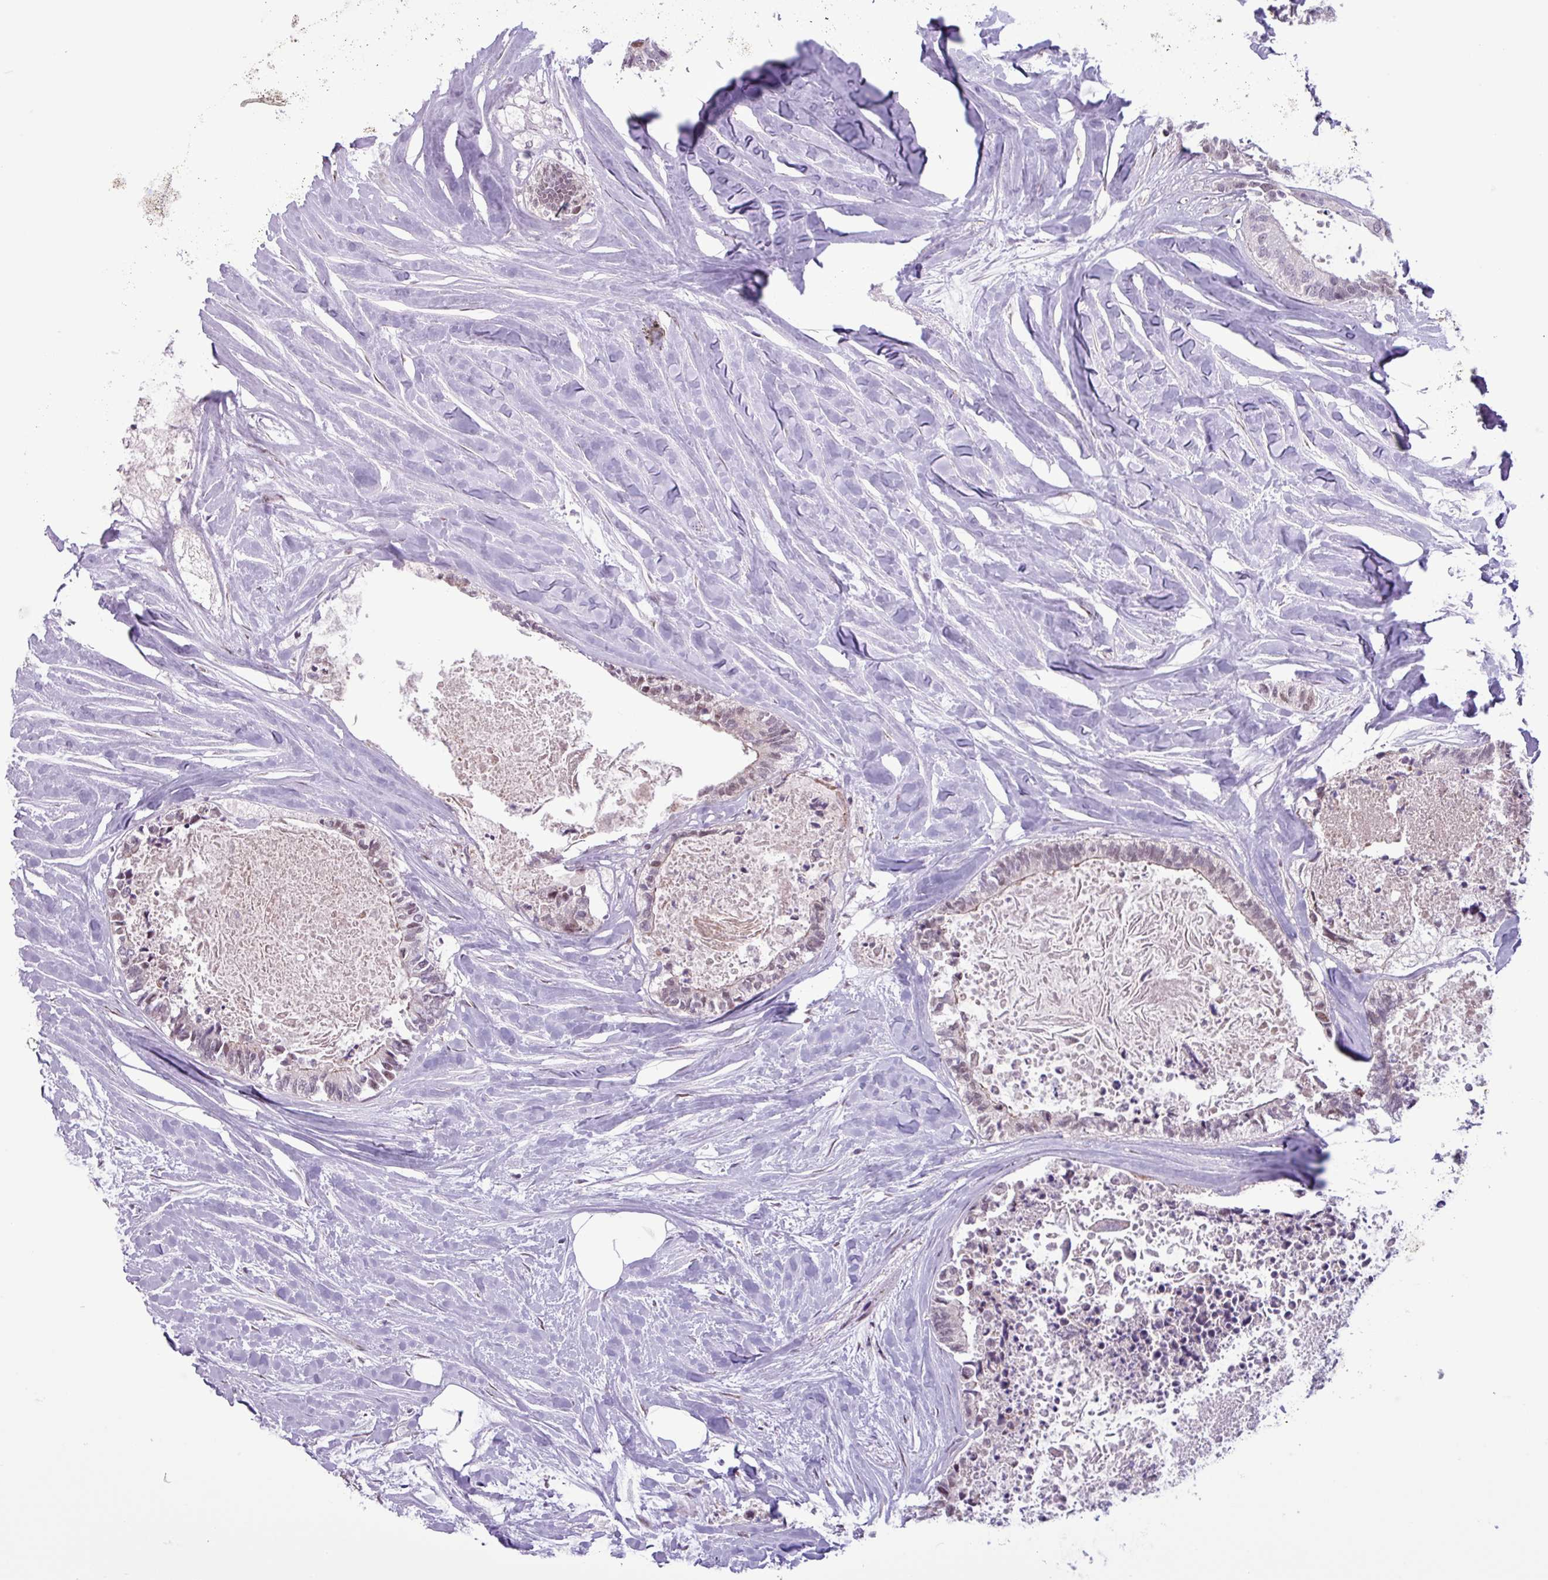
{"staining": {"intensity": "moderate", "quantity": "<25%", "location": "nuclear"}, "tissue": "colorectal cancer", "cell_type": "Tumor cells", "image_type": "cancer", "snomed": [{"axis": "morphology", "description": "Adenocarcinoma, NOS"}, {"axis": "topography", "description": "Colon"}, {"axis": "topography", "description": "Rectum"}], "caption": "Adenocarcinoma (colorectal) stained with a protein marker demonstrates moderate staining in tumor cells.", "gene": "NOTCH2", "patient": {"sex": "male", "age": 57}}